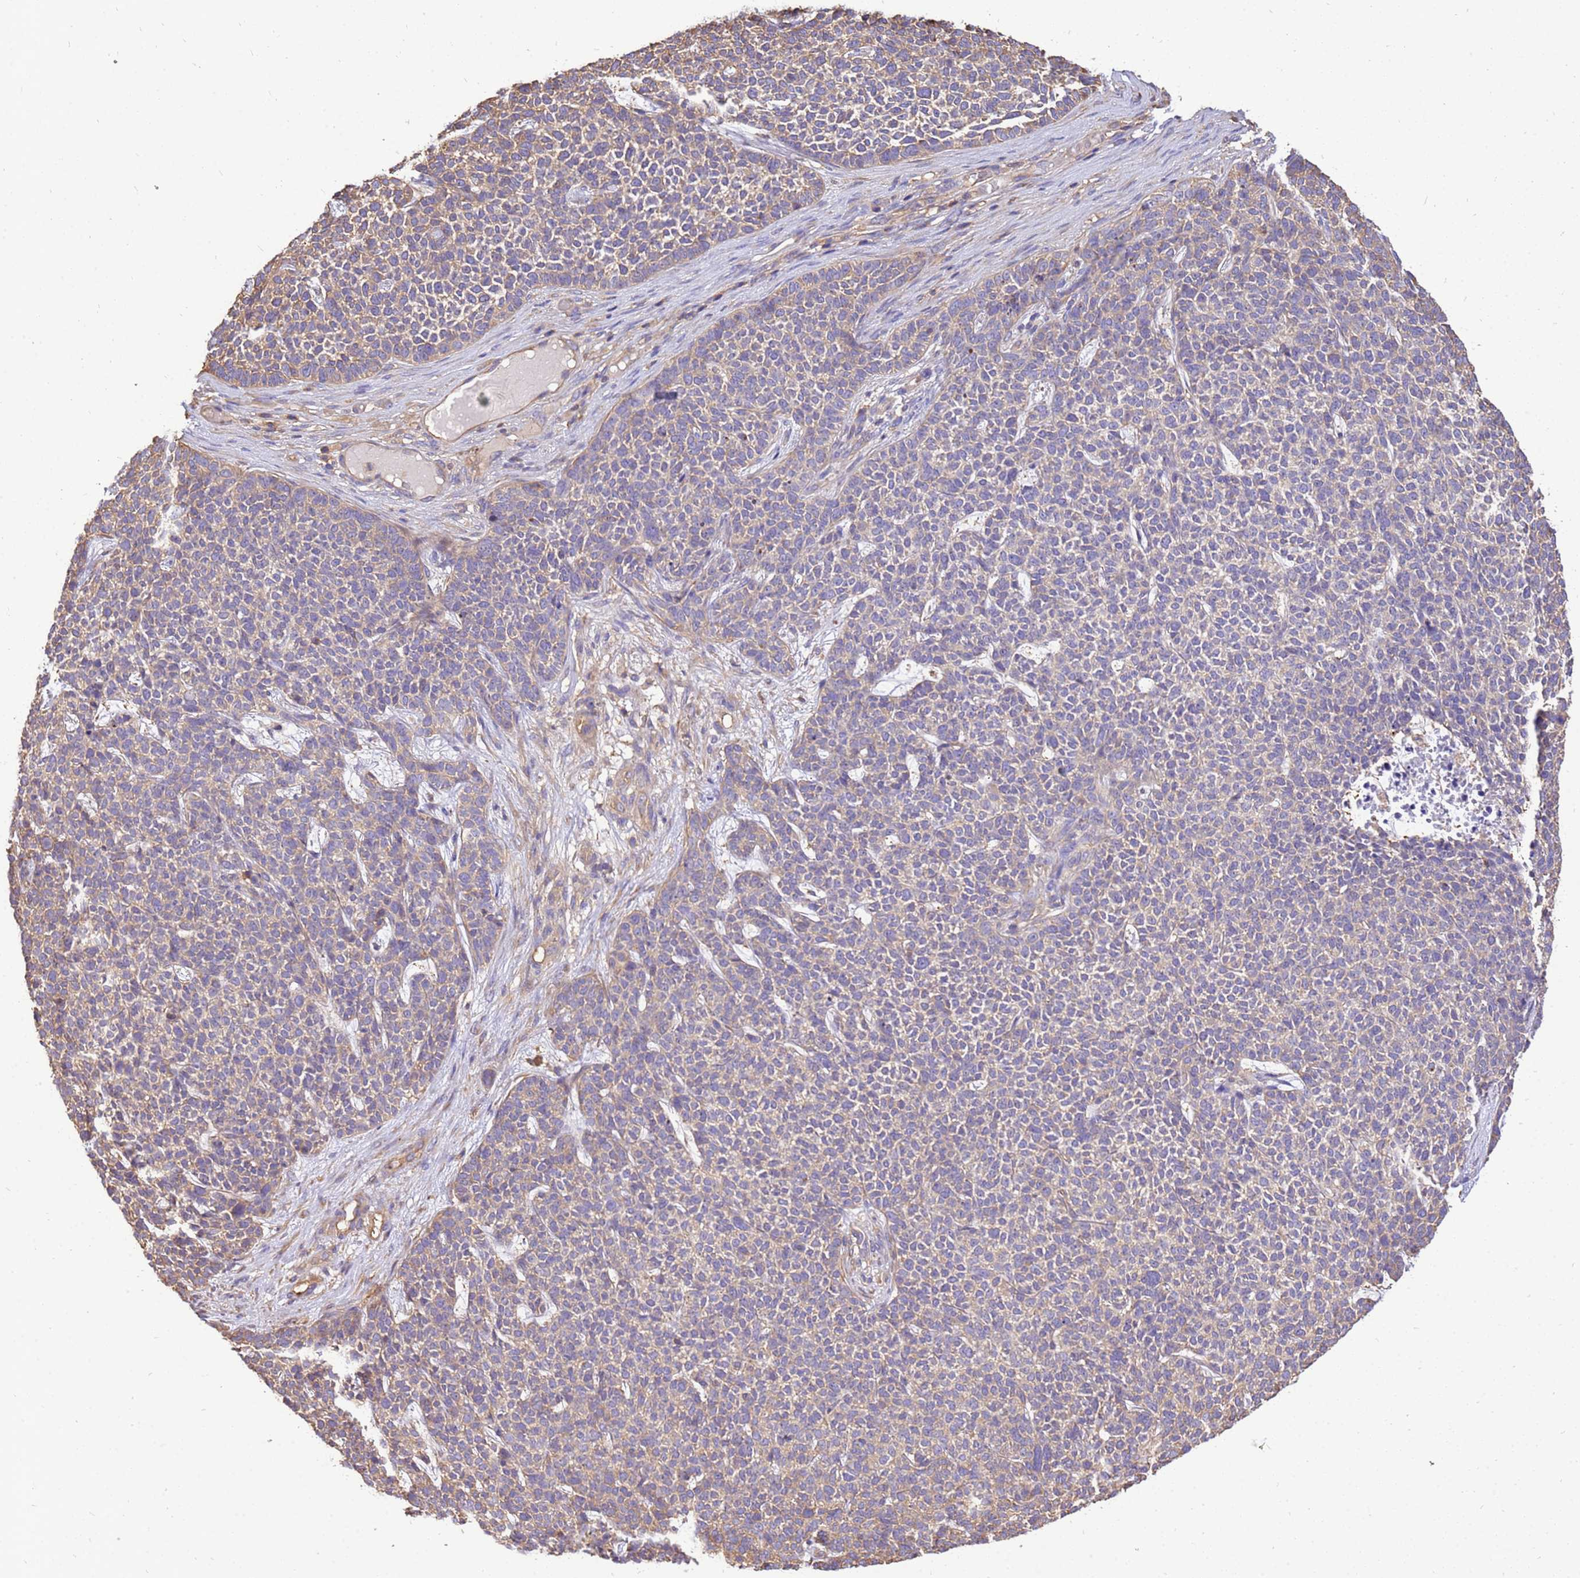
{"staining": {"intensity": "weak", "quantity": ">75%", "location": "cytoplasmic/membranous"}, "tissue": "skin cancer", "cell_type": "Tumor cells", "image_type": "cancer", "snomed": [{"axis": "morphology", "description": "Basal cell carcinoma"}, {"axis": "topography", "description": "Skin"}], "caption": "Immunohistochemical staining of human basal cell carcinoma (skin) reveals low levels of weak cytoplasmic/membranous protein staining in approximately >75% of tumor cells.", "gene": "WDR64", "patient": {"sex": "female", "age": 84}}